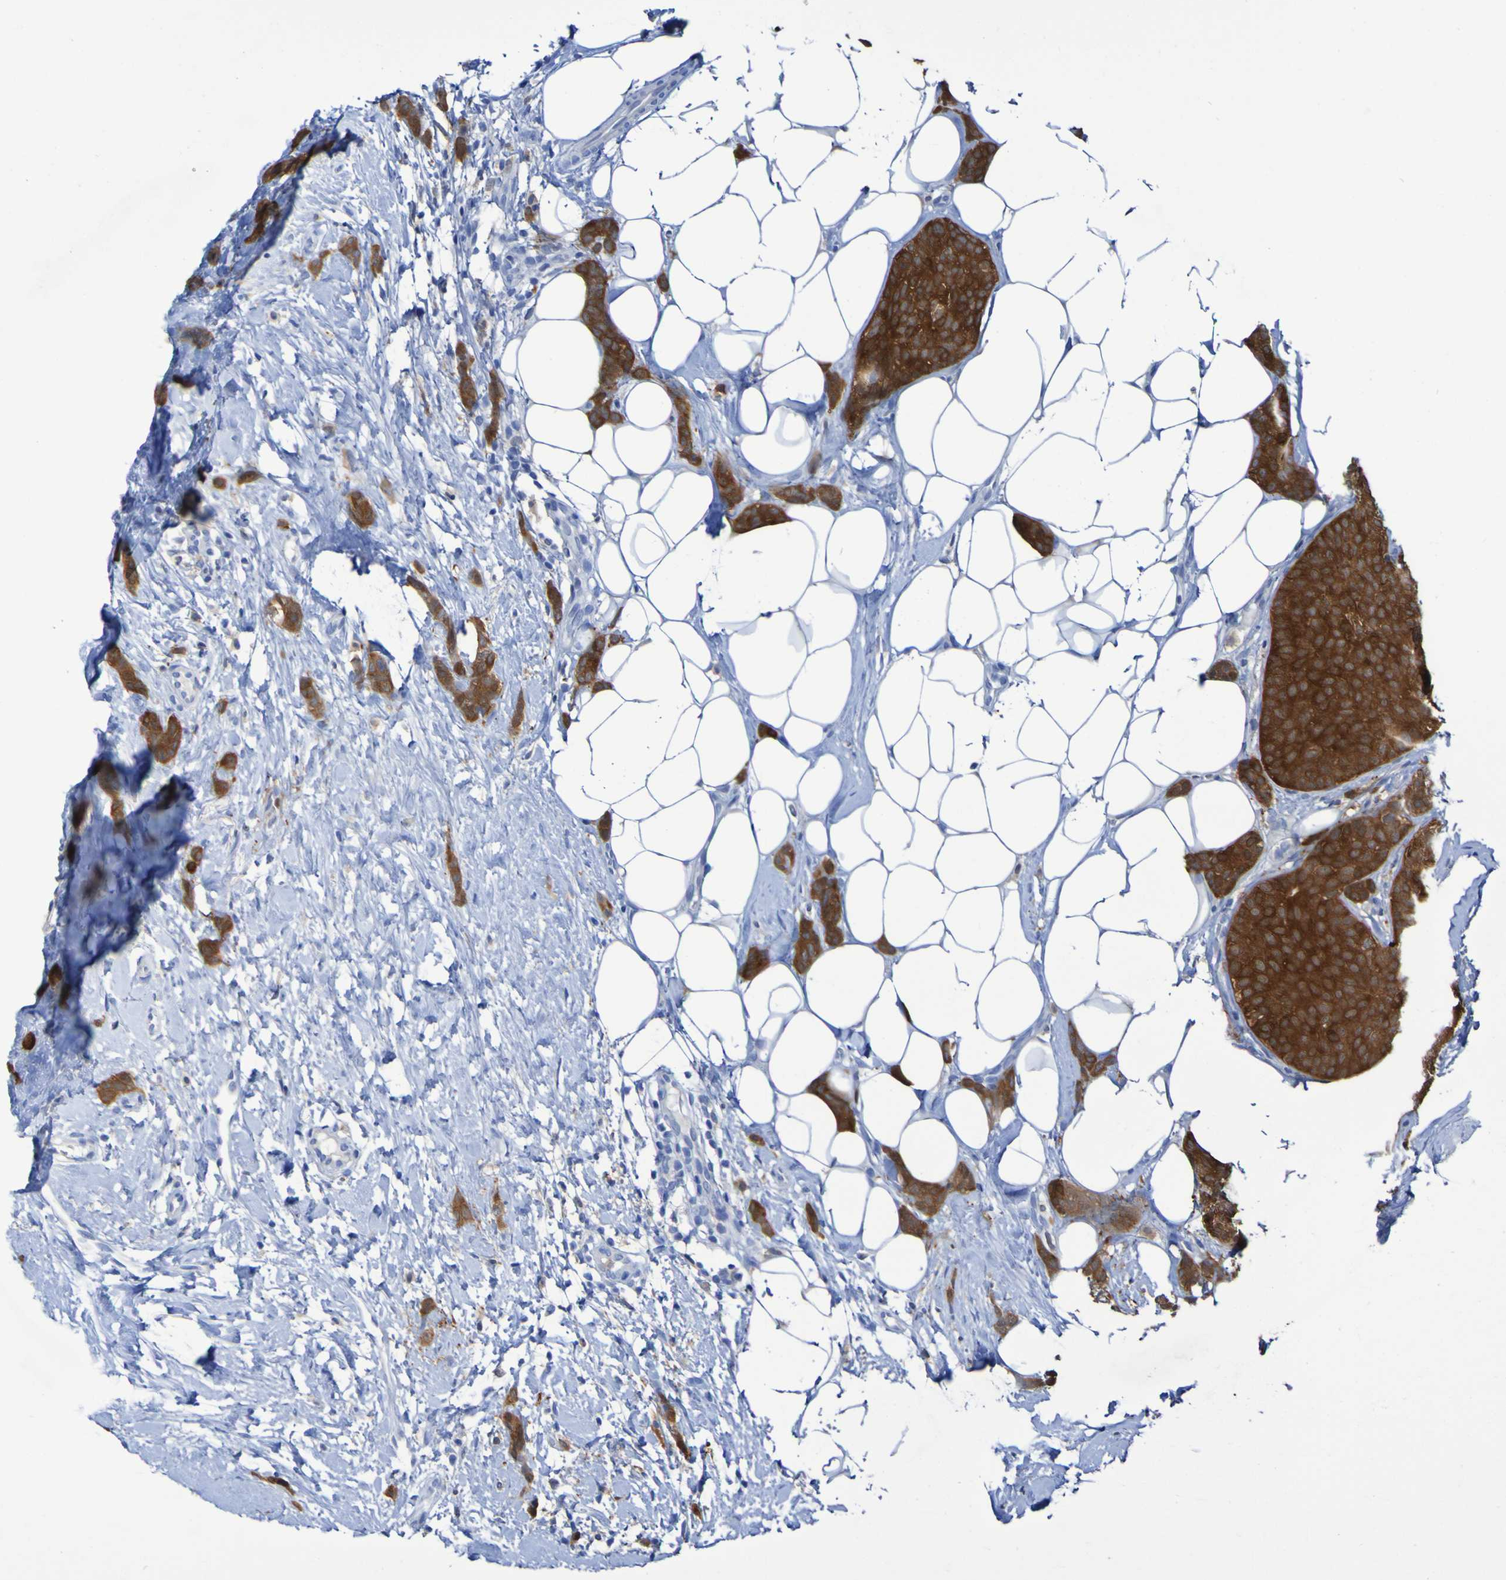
{"staining": {"intensity": "strong", "quantity": ">75%", "location": "cytoplasmic/membranous"}, "tissue": "breast cancer", "cell_type": "Tumor cells", "image_type": "cancer", "snomed": [{"axis": "morphology", "description": "Lobular carcinoma"}, {"axis": "topography", "description": "Skin"}, {"axis": "topography", "description": "Breast"}], "caption": "Strong cytoplasmic/membranous protein positivity is seen in approximately >75% of tumor cells in breast cancer (lobular carcinoma). (DAB (3,3'-diaminobenzidine) IHC with brightfield microscopy, high magnification).", "gene": "MPPE1", "patient": {"sex": "female", "age": 46}}